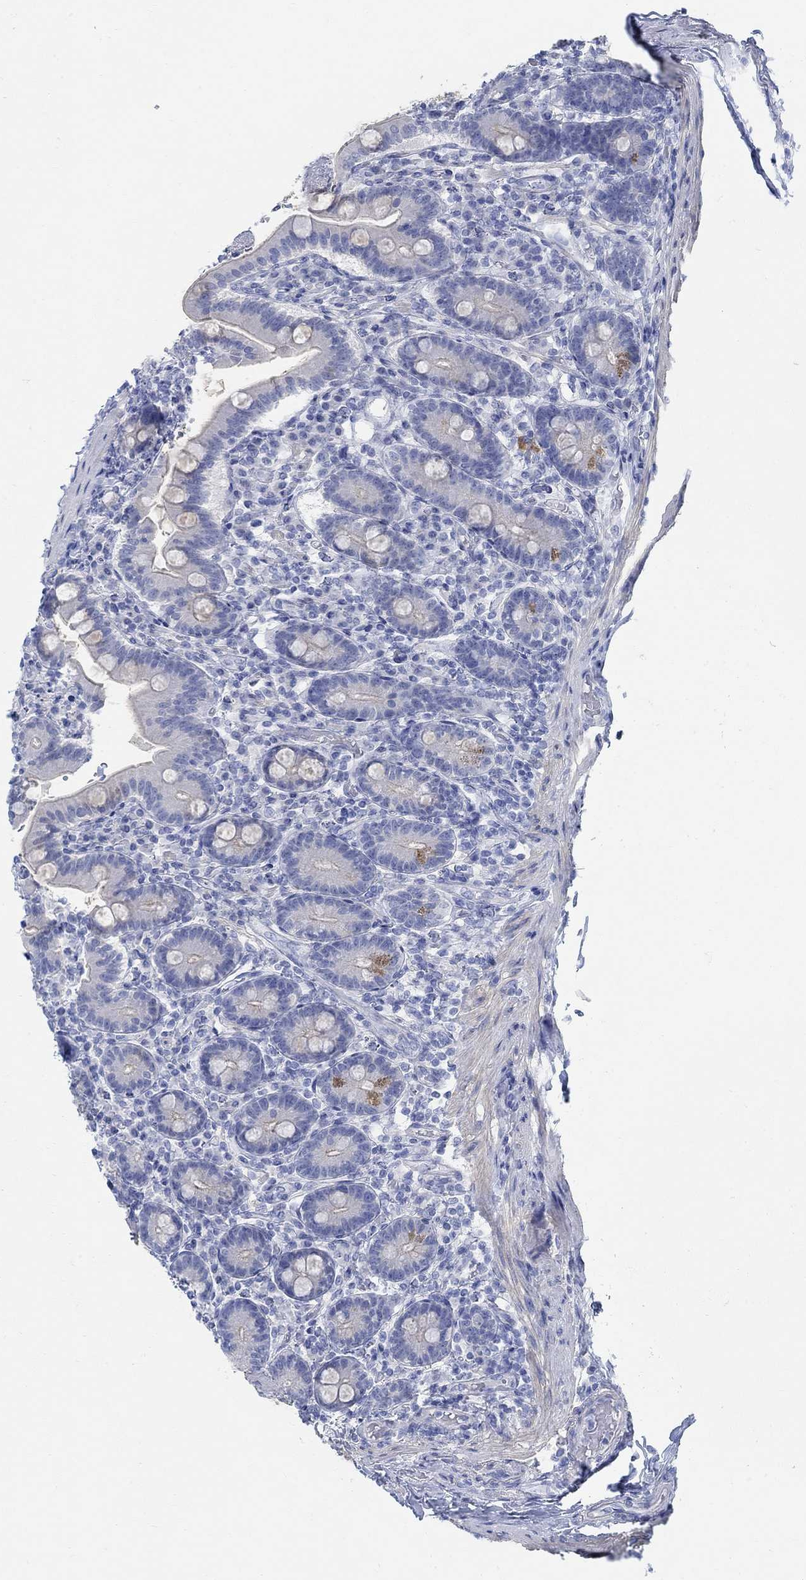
{"staining": {"intensity": "moderate", "quantity": "<25%", "location": "cytoplasmic/membranous"}, "tissue": "small intestine", "cell_type": "Glandular cells", "image_type": "normal", "snomed": [{"axis": "morphology", "description": "Normal tissue, NOS"}, {"axis": "topography", "description": "Small intestine"}], "caption": "A brown stain shows moderate cytoplasmic/membranous expression of a protein in glandular cells of unremarkable human small intestine.", "gene": "RBM20", "patient": {"sex": "male", "age": 66}}